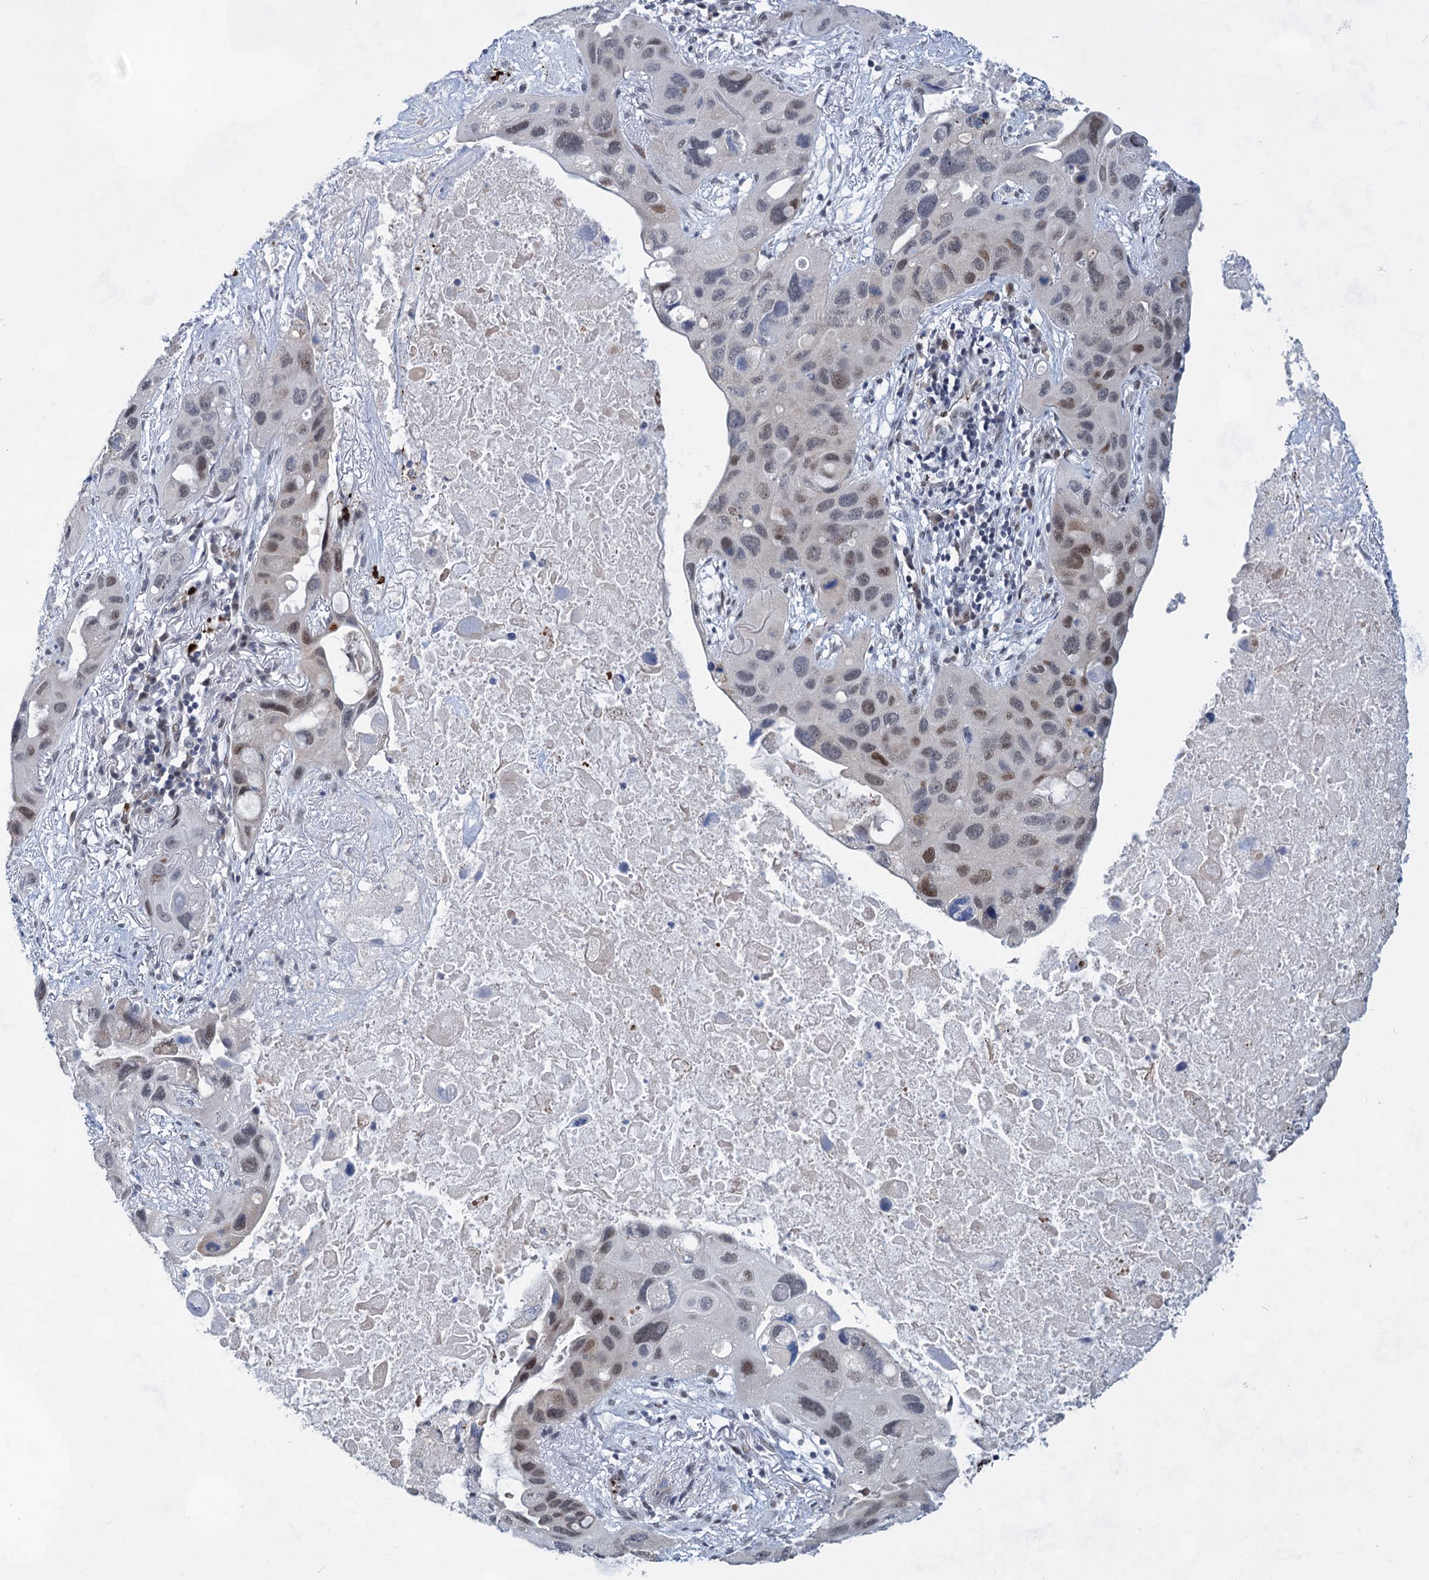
{"staining": {"intensity": "moderate", "quantity": "<25%", "location": "nuclear"}, "tissue": "lung cancer", "cell_type": "Tumor cells", "image_type": "cancer", "snomed": [{"axis": "morphology", "description": "Squamous cell carcinoma, NOS"}, {"axis": "topography", "description": "Lung"}], "caption": "DAB immunohistochemical staining of human lung cancer demonstrates moderate nuclear protein staining in about <25% of tumor cells. Using DAB (brown) and hematoxylin (blue) stains, captured at high magnification using brightfield microscopy.", "gene": "MON2", "patient": {"sex": "female", "age": 73}}